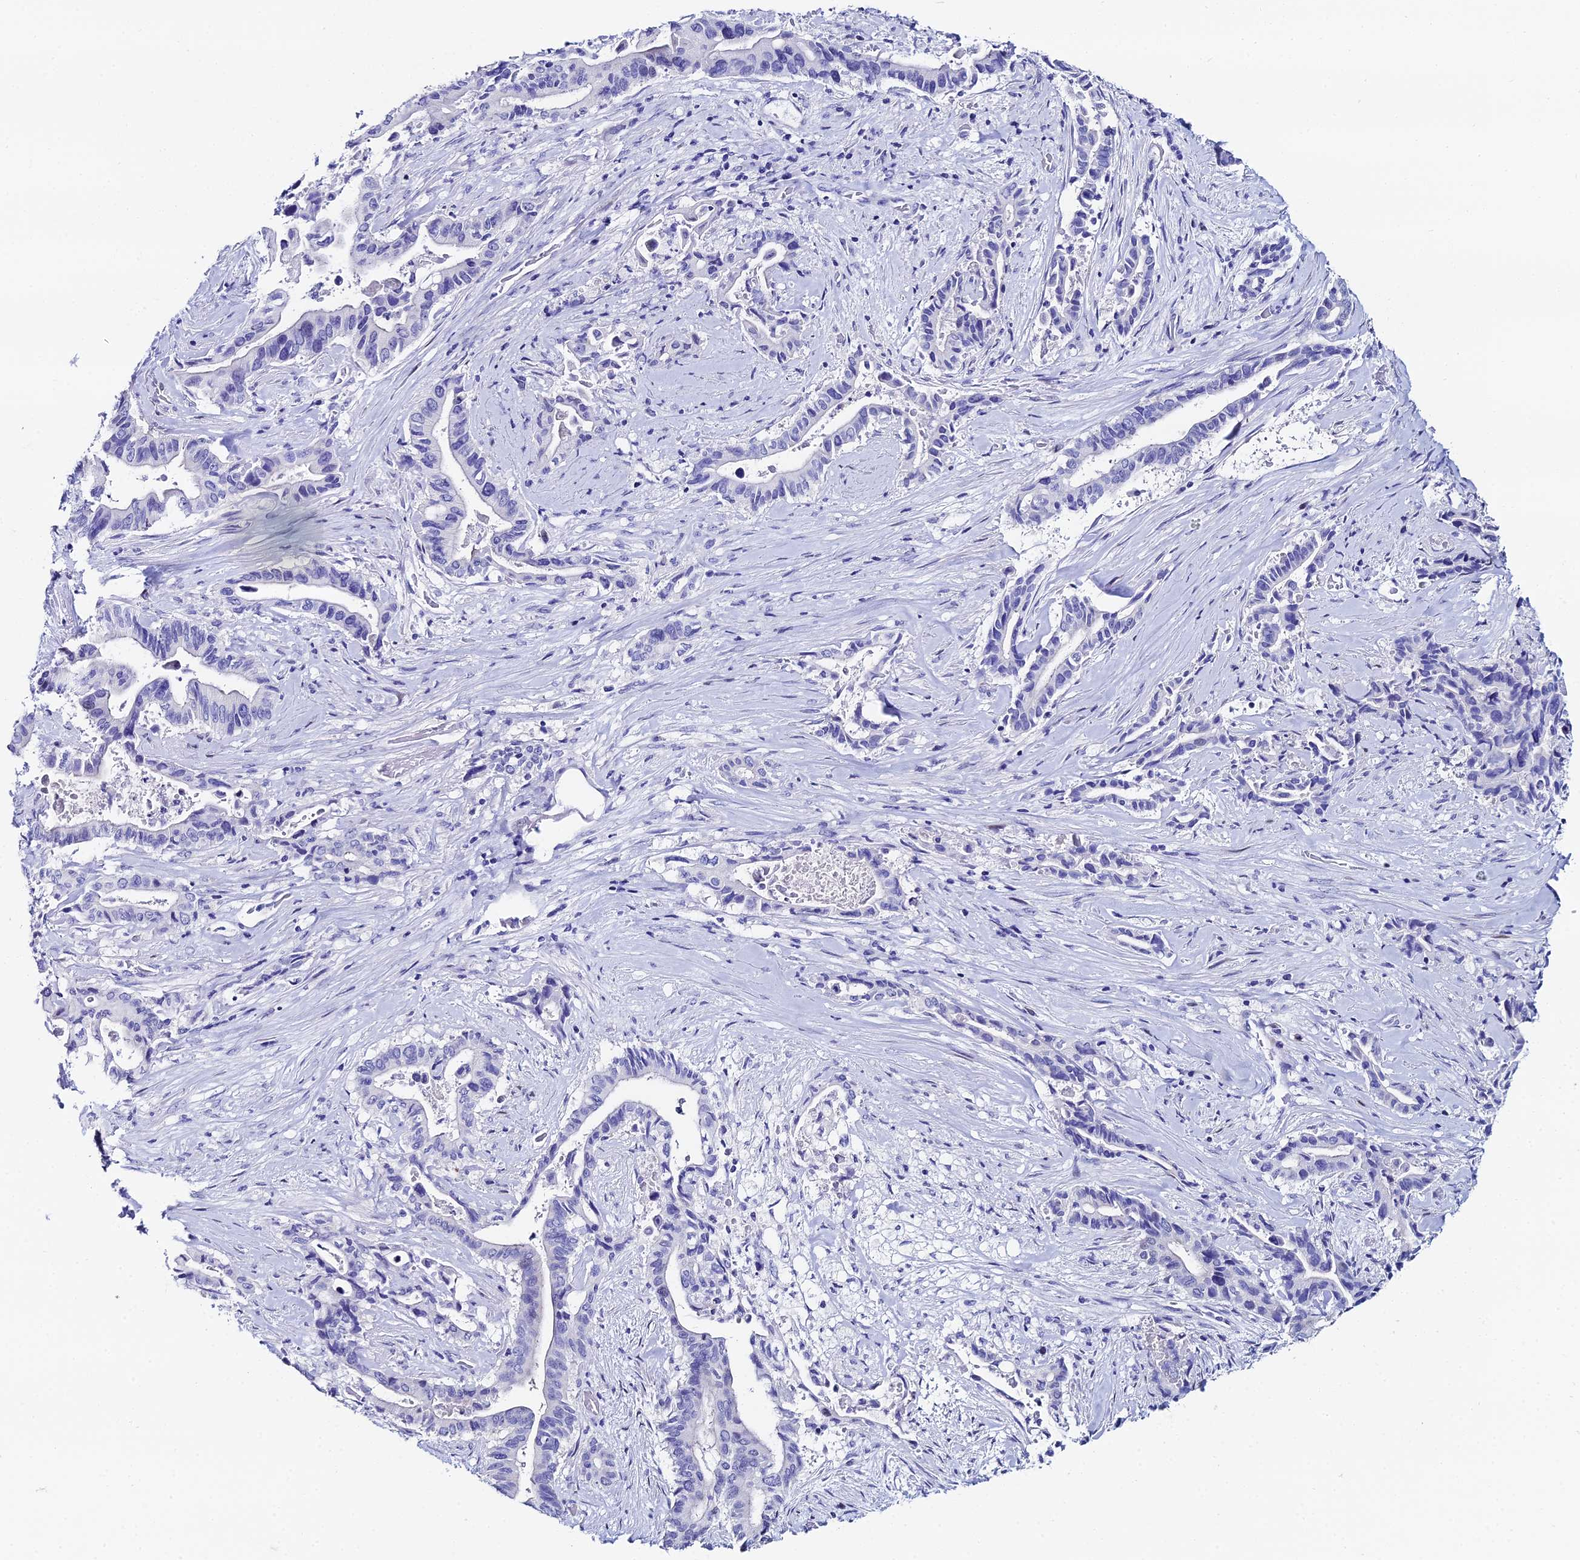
{"staining": {"intensity": "negative", "quantity": "none", "location": "none"}, "tissue": "pancreatic cancer", "cell_type": "Tumor cells", "image_type": "cancer", "snomed": [{"axis": "morphology", "description": "Adenocarcinoma, NOS"}, {"axis": "topography", "description": "Pancreas"}], "caption": "Immunohistochemistry photomicrograph of neoplastic tissue: human pancreatic cancer stained with DAB reveals no significant protein positivity in tumor cells.", "gene": "HSPA1L", "patient": {"sex": "female", "age": 77}}